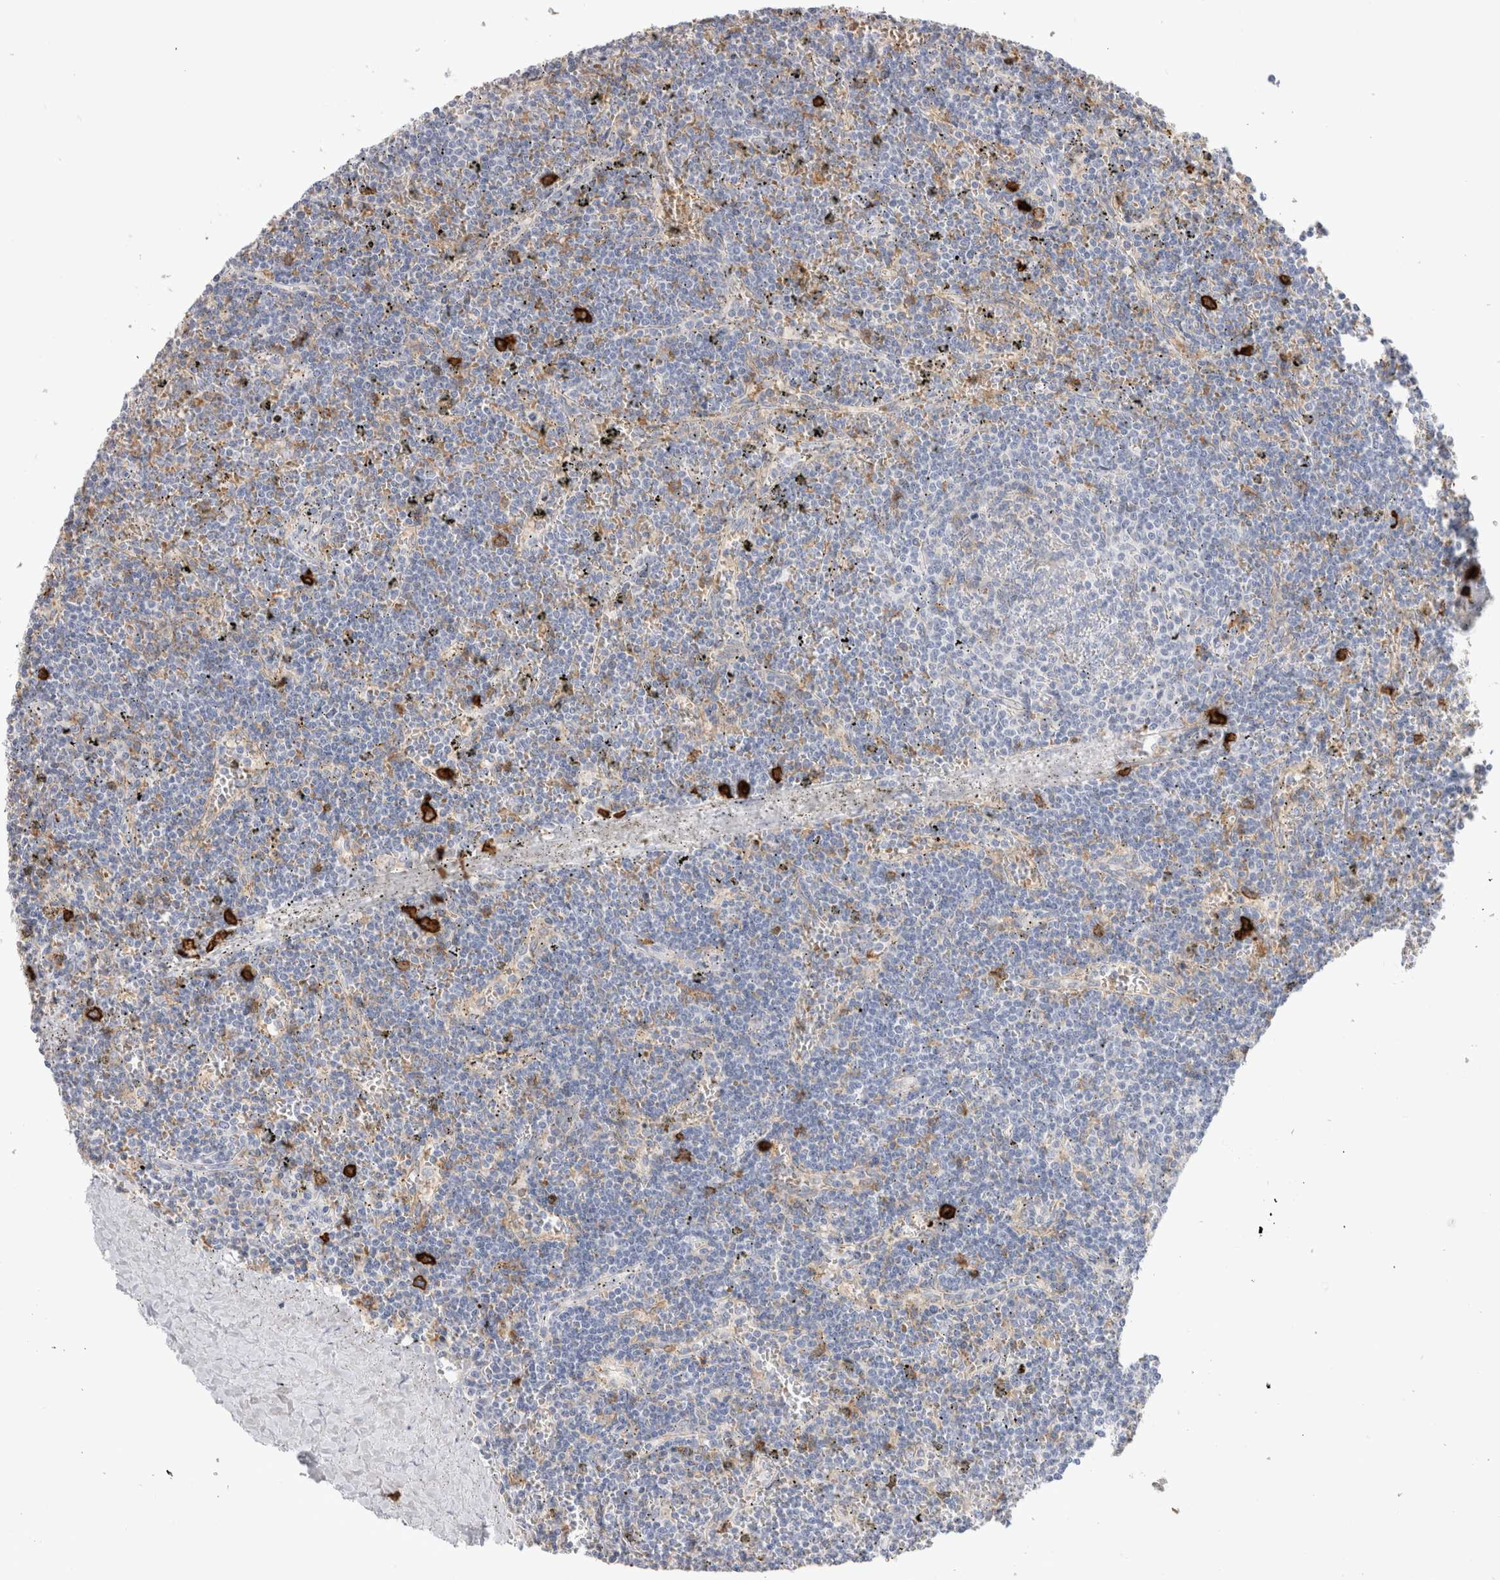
{"staining": {"intensity": "negative", "quantity": "none", "location": "none"}, "tissue": "lymphoma", "cell_type": "Tumor cells", "image_type": "cancer", "snomed": [{"axis": "morphology", "description": "Malignant lymphoma, non-Hodgkin's type, Low grade"}, {"axis": "topography", "description": "Spleen"}], "caption": "Tumor cells are negative for brown protein staining in lymphoma.", "gene": "CD38", "patient": {"sex": "female", "age": 50}}